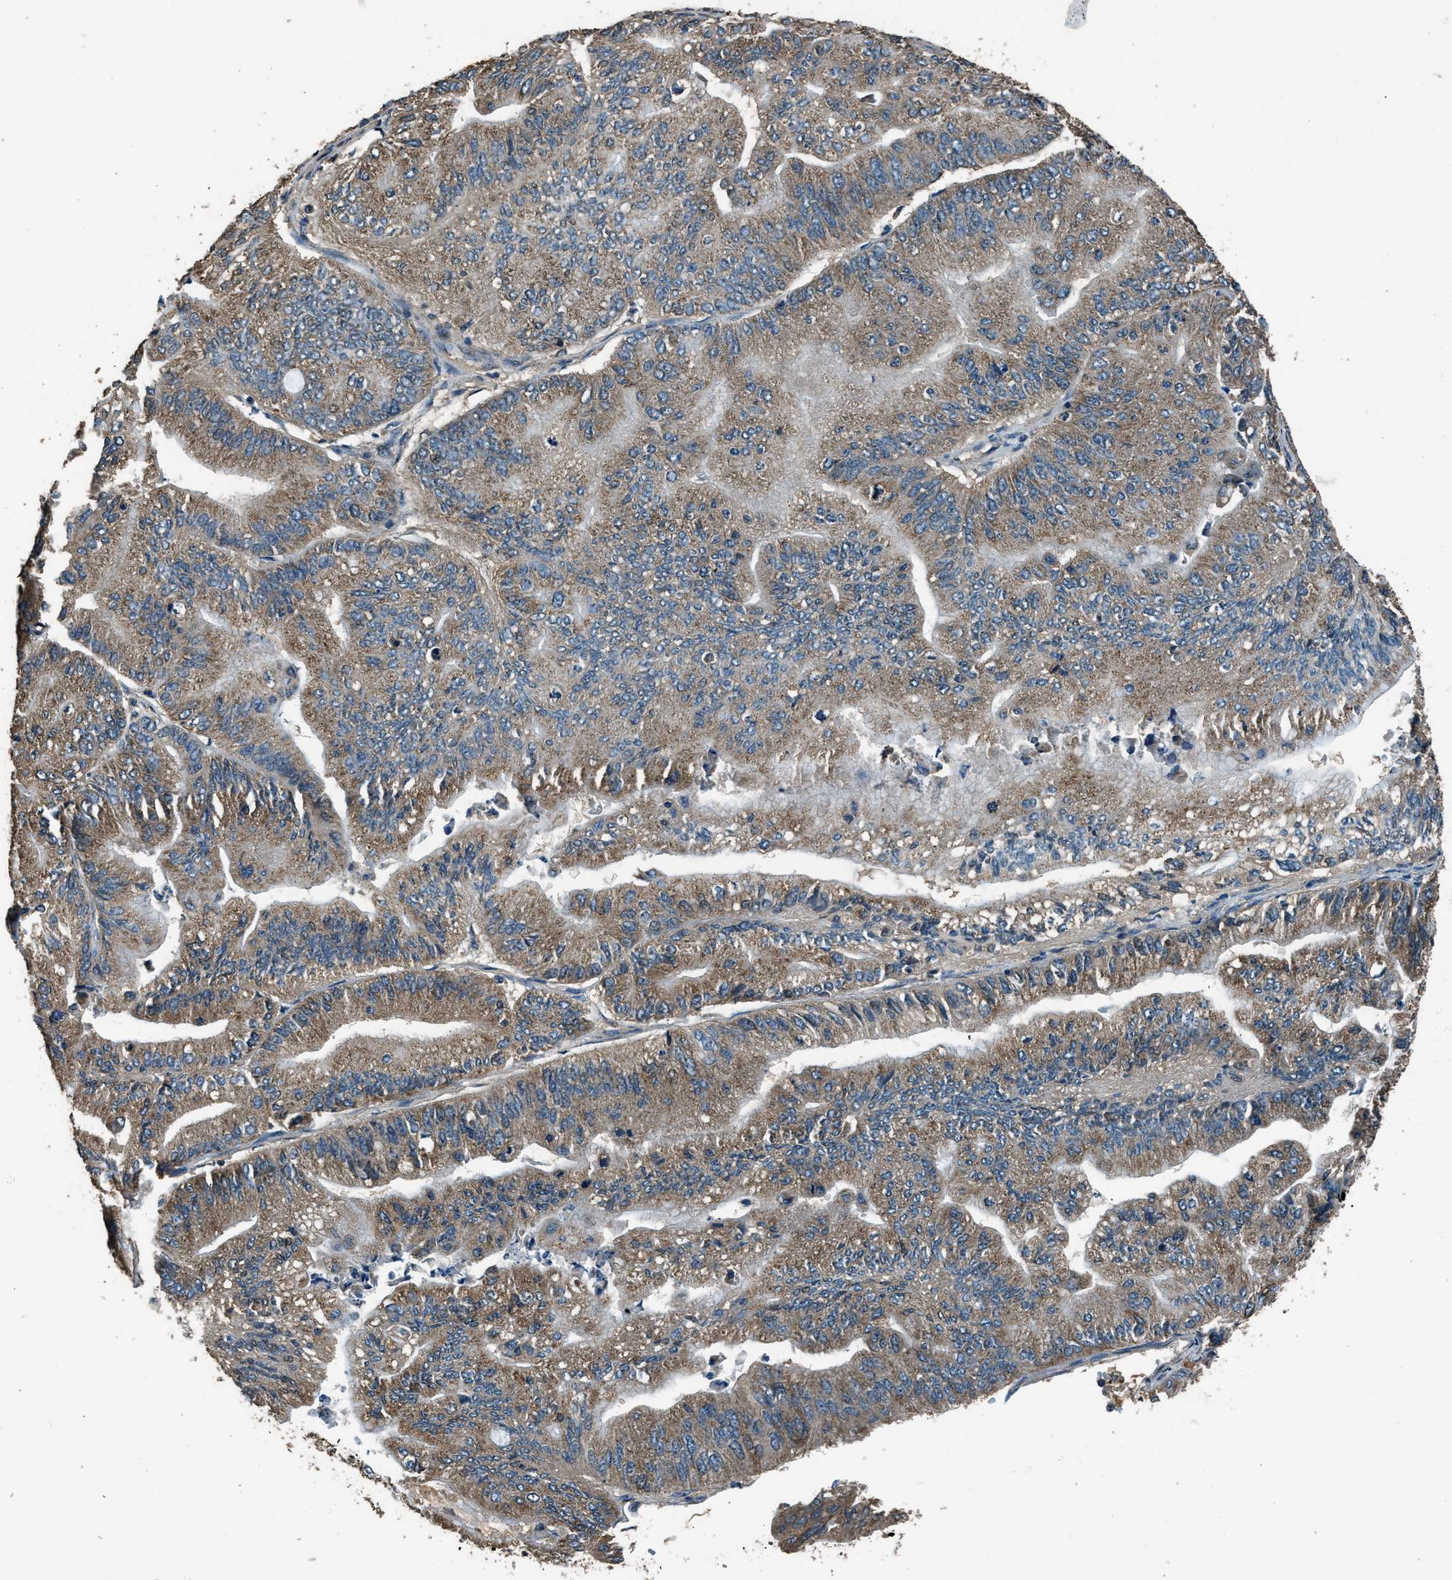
{"staining": {"intensity": "moderate", "quantity": ">75%", "location": "cytoplasmic/membranous"}, "tissue": "ovarian cancer", "cell_type": "Tumor cells", "image_type": "cancer", "snomed": [{"axis": "morphology", "description": "Cystadenocarcinoma, mucinous, NOS"}, {"axis": "topography", "description": "Ovary"}], "caption": "Immunohistochemical staining of human ovarian cancer demonstrates medium levels of moderate cytoplasmic/membranous protein staining in about >75% of tumor cells.", "gene": "SALL3", "patient": {"sex": "female", "age": 61}}